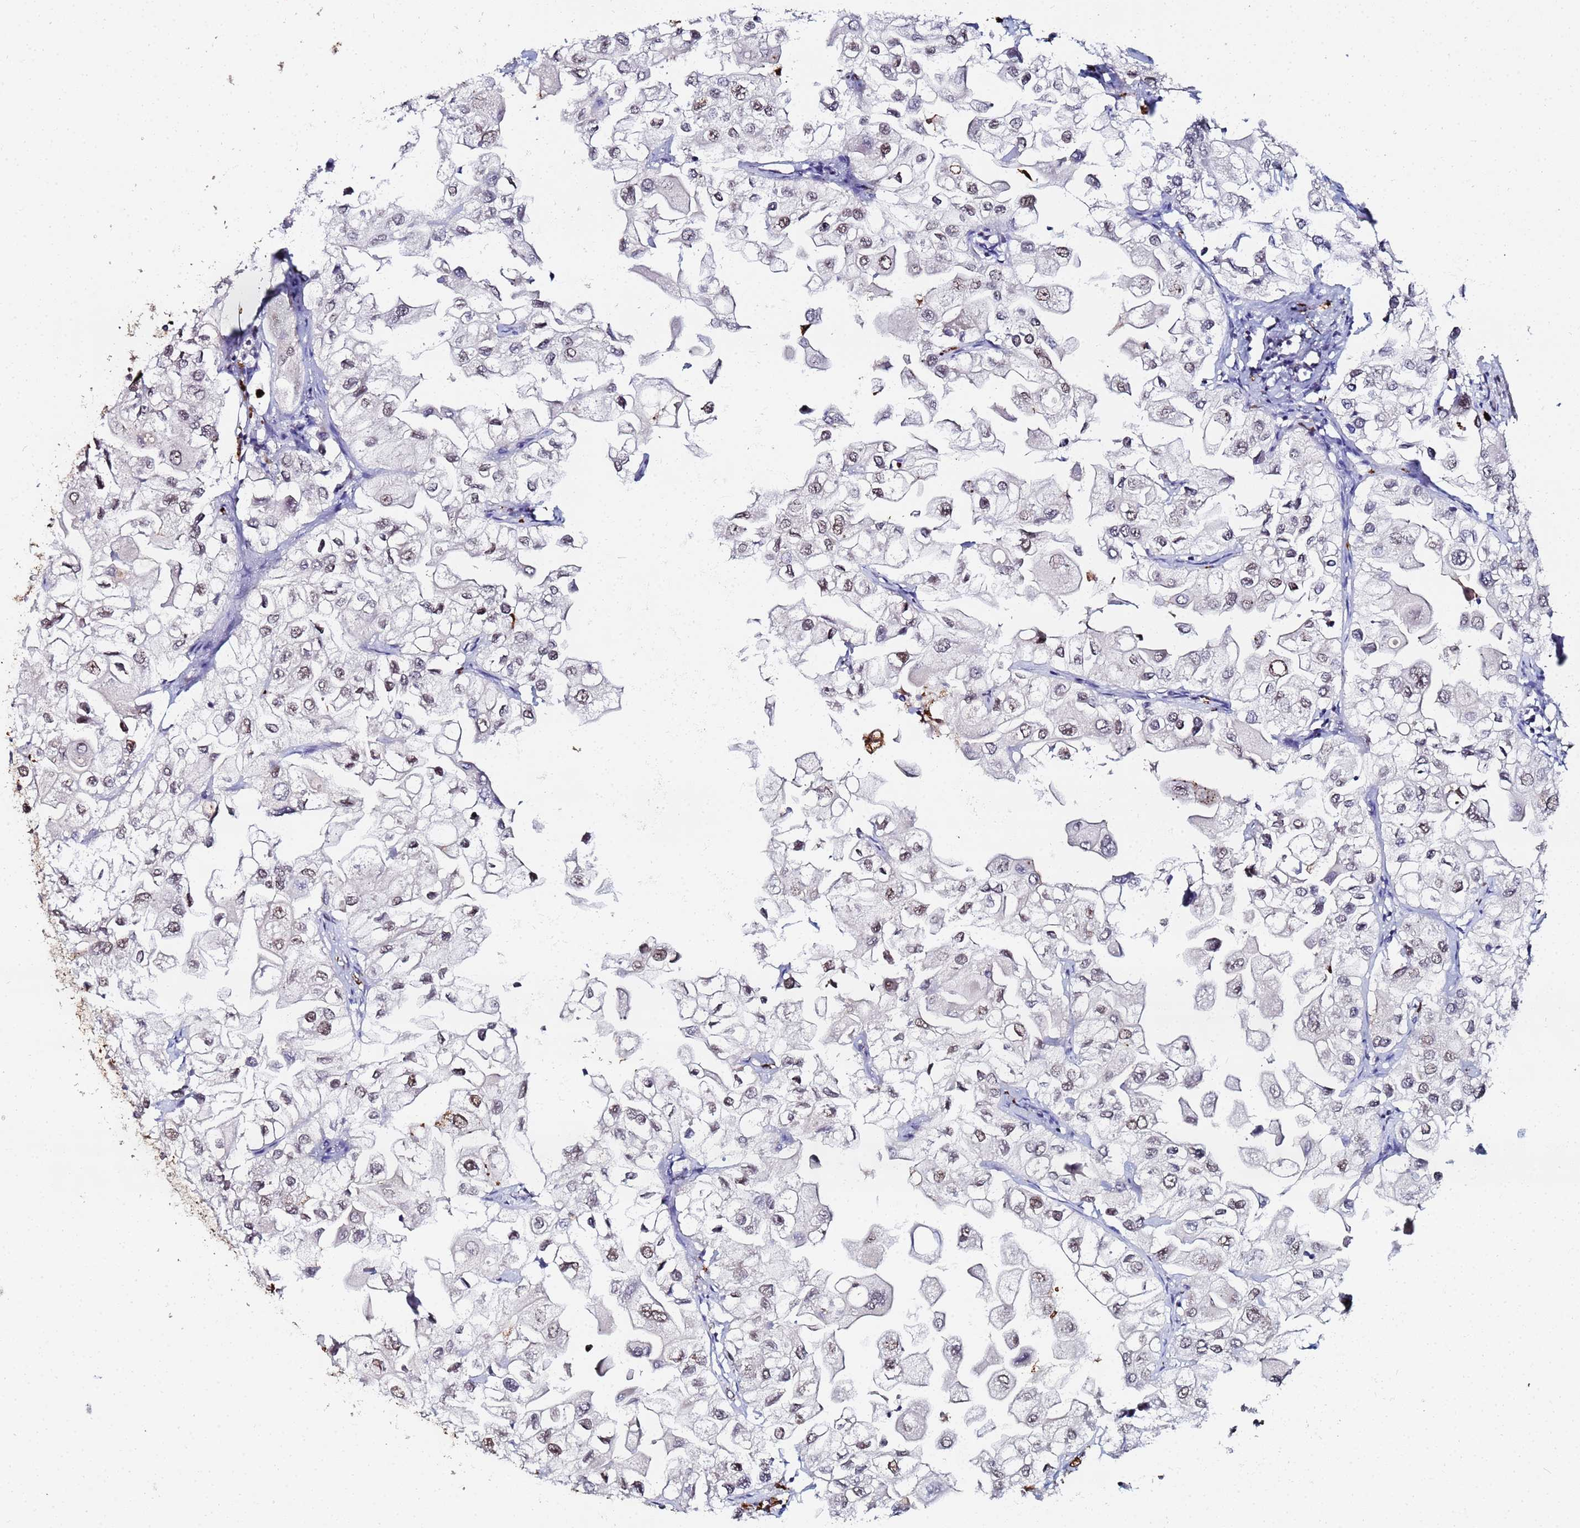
{"staining": {"intensity": "weak", "quantity": "<25%", "location": "nuclear"}, "tissue": "urothelial cancer", "cell_type": "Tumor cells", "image_type": "cancer", "snomed": [{"axis": "morphology", "description": "Urothelial carcinoma, High grade"}, {"axis": "topography", "description": "Urinary bladder"}], "caption": "High power microscopy image of an IHC micrograph of urothelial cancer, revealing no significant positivity in tumor cells.", "gene": "MTCL1", "patient": {"sex": "male", "age": 64}}